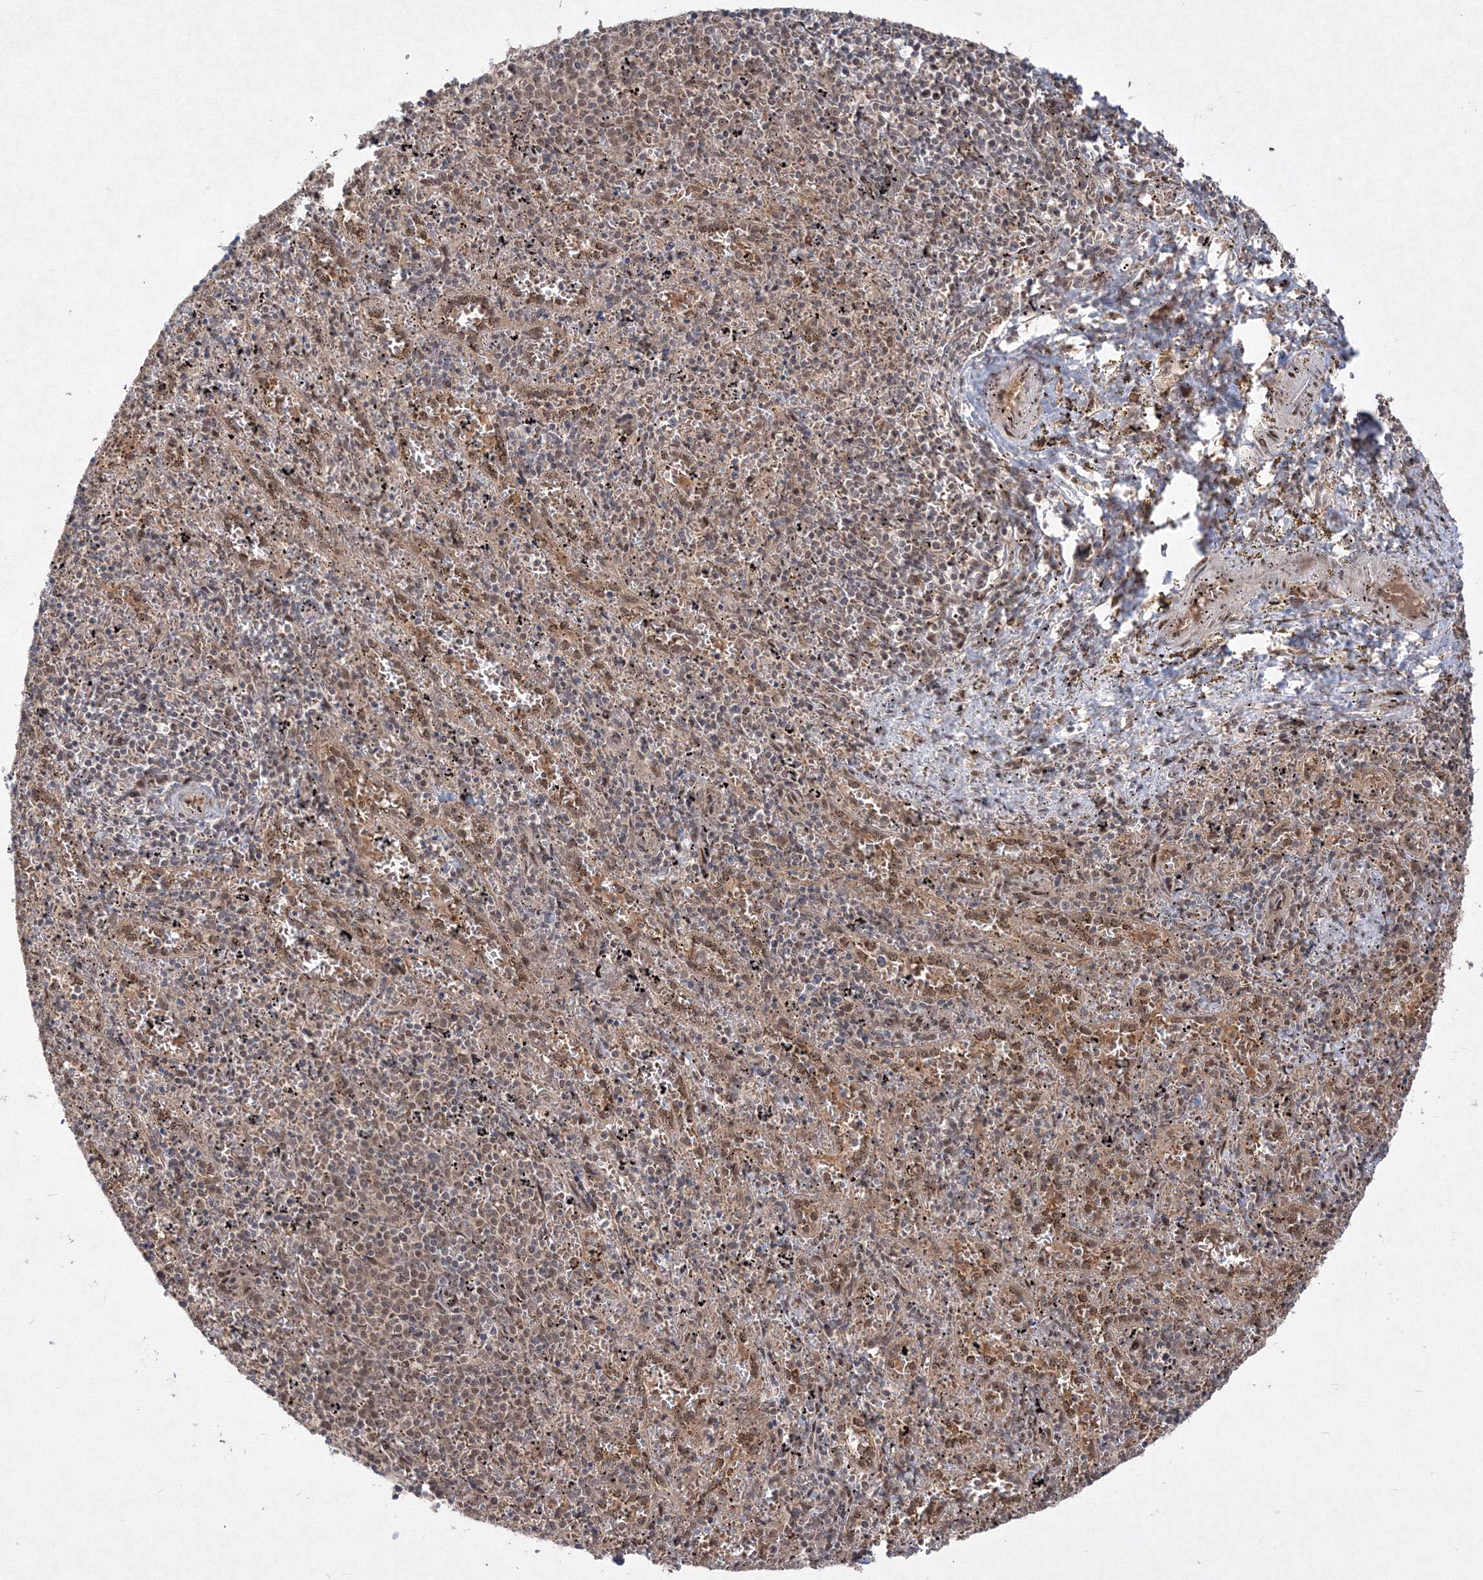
{"staining": {"intensity": "weak", "quantity": "25%-75%", "location": "nuclear"}, "tissue": "spleen", "cell_type": "Cells in red pulp", "image_type": "normal", "snomed": [{"axis": "morphology", "description": "Normal tissue, NOS"}, {"axis": "topography", "description": "Spleen"}], "caption": "Immunohistochemistry (DAB) staining of unremarkable spleen displays weak nuclear protein expression in approximately 25%-75% of cells in red pulp.", "gene": "COPS4", "patient": {"sex": "male", "age": 11}}